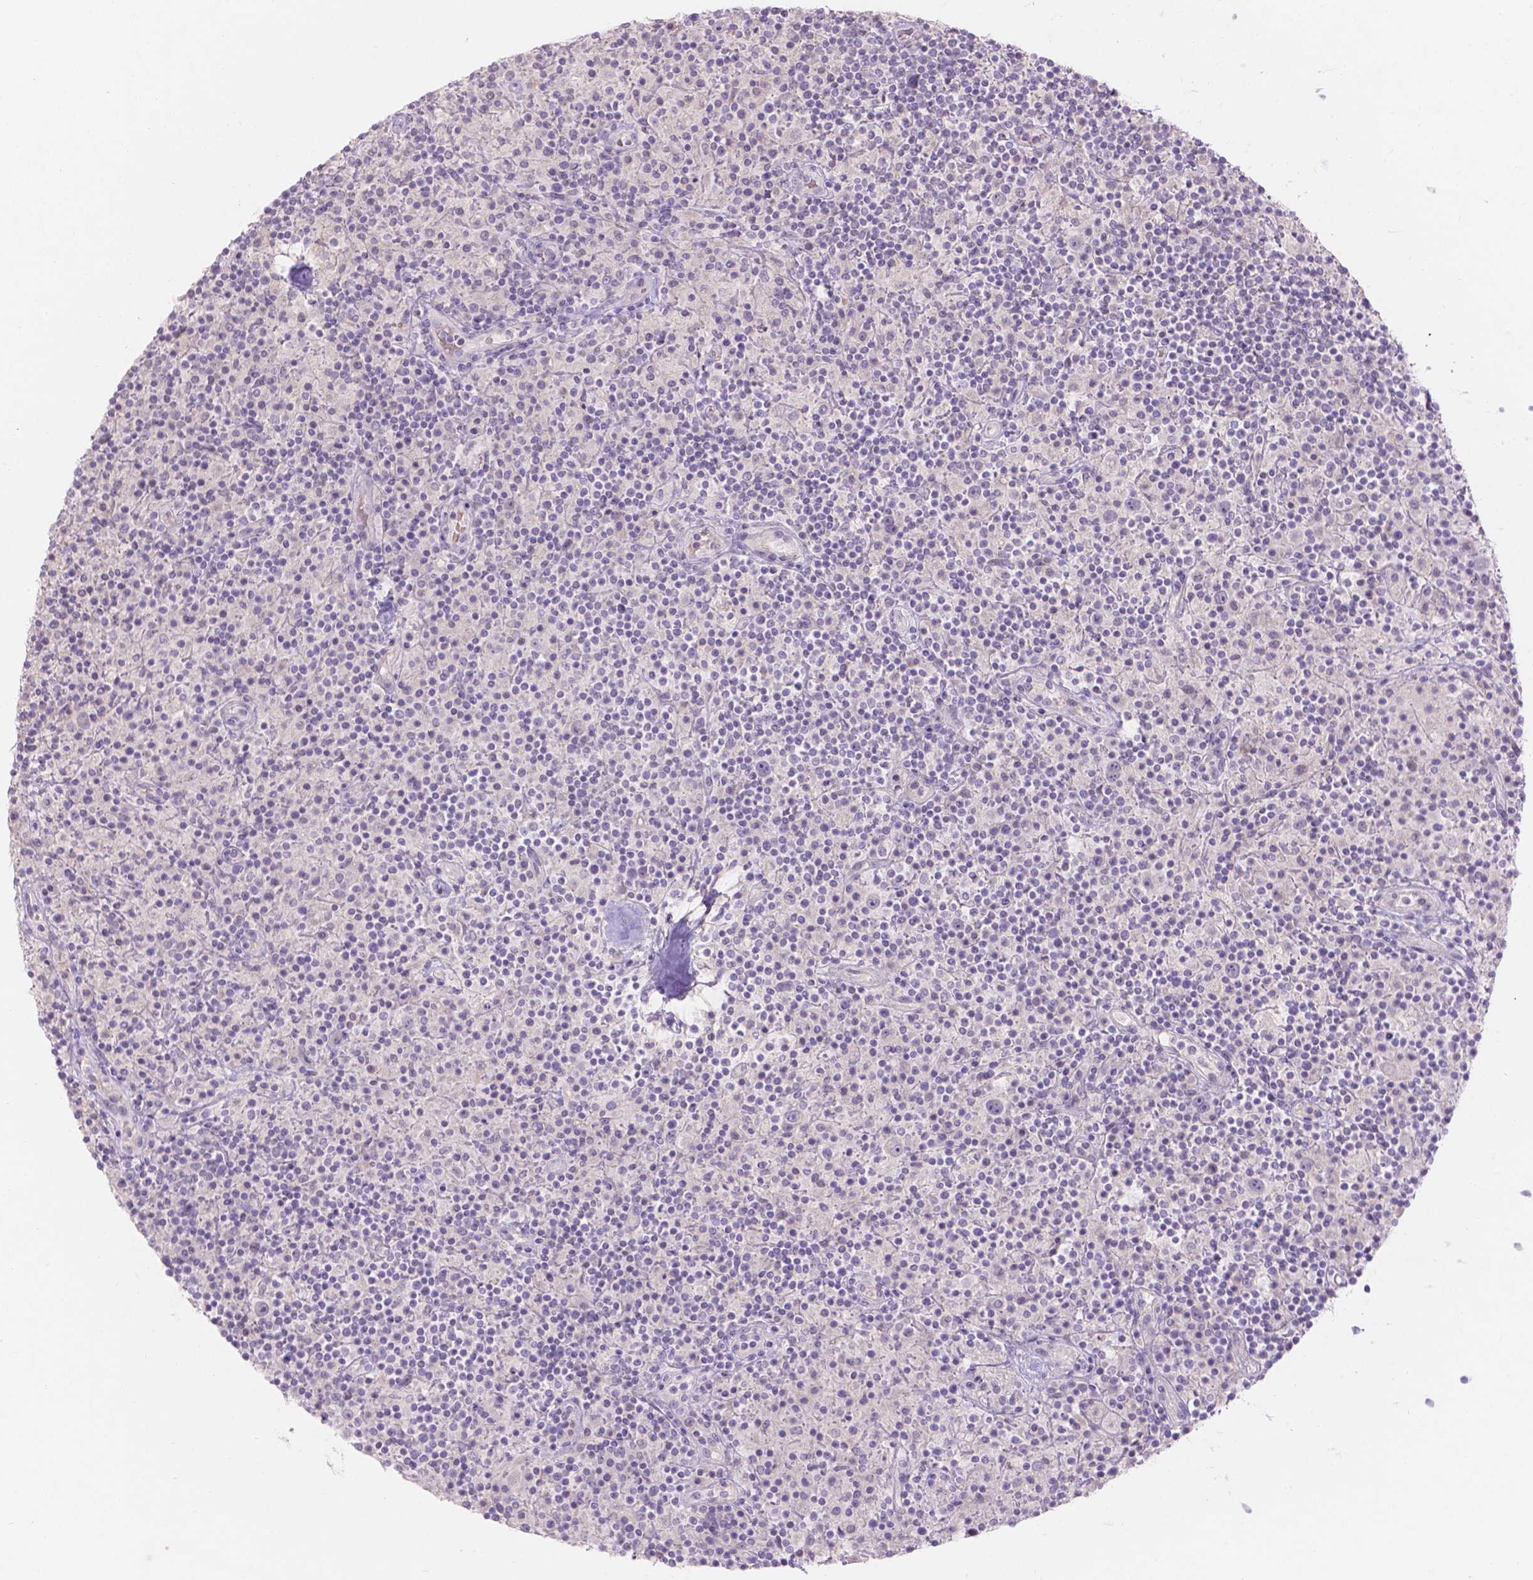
{"staining": {"intensity": "negative", "quantity": "none", "location": "none"}, "tissue": "lymphoma", "cell_type": "Tumor cells", "image_type": "cancer", "snomed": [{"axis": "morphology", "description": "Hodgkin's disease, NOS"}, {"axis": "topography", "description": "Lymph node"}], "caption": "High power microscopy histopathology image of an IHC image of Hodgkin's disease, revealing no significant positivity in tumor cells.", "gene": "DCAF4L1", "patient": {"sex": "male", "age": 70}}